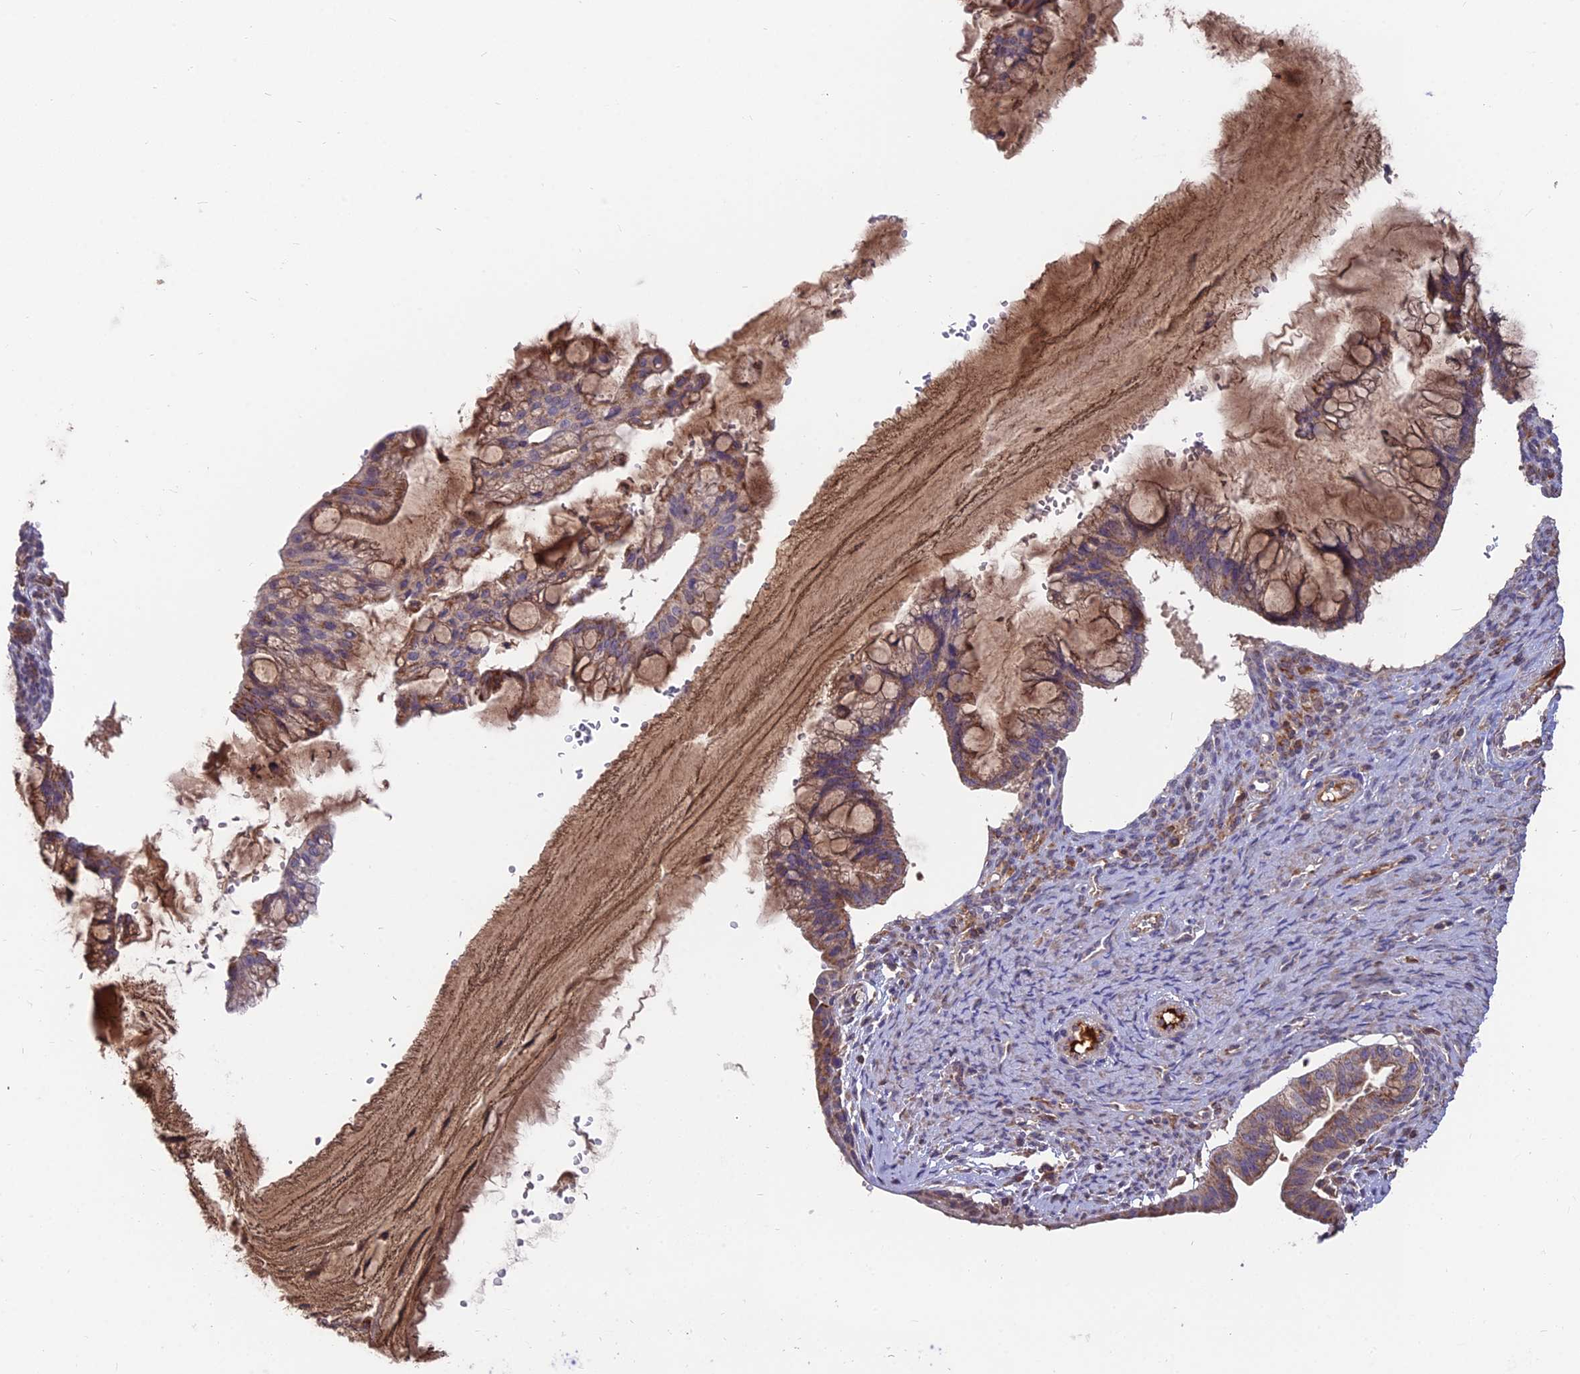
{"staining": {"intensity": "moderate", "quantity": ">75%", "location": "cytoplasmic/membranous"}, "tissue": "ovarian cancer", "cell_type": "Tumor cells", "image_type": "cancer", "snomed": [{"axis": "morphology", "description": "Cystadenocarcinoma, mucinous, NOS"}, {"axis": "topography", "description": "Ovary"}], "caption": "Tumor cells show moderate cytoplasmic/membranous positivity in about >75% of cells in ovarian cancer.", "gene": "IFT22", "patient": {"sex": "female", "age": 73}}